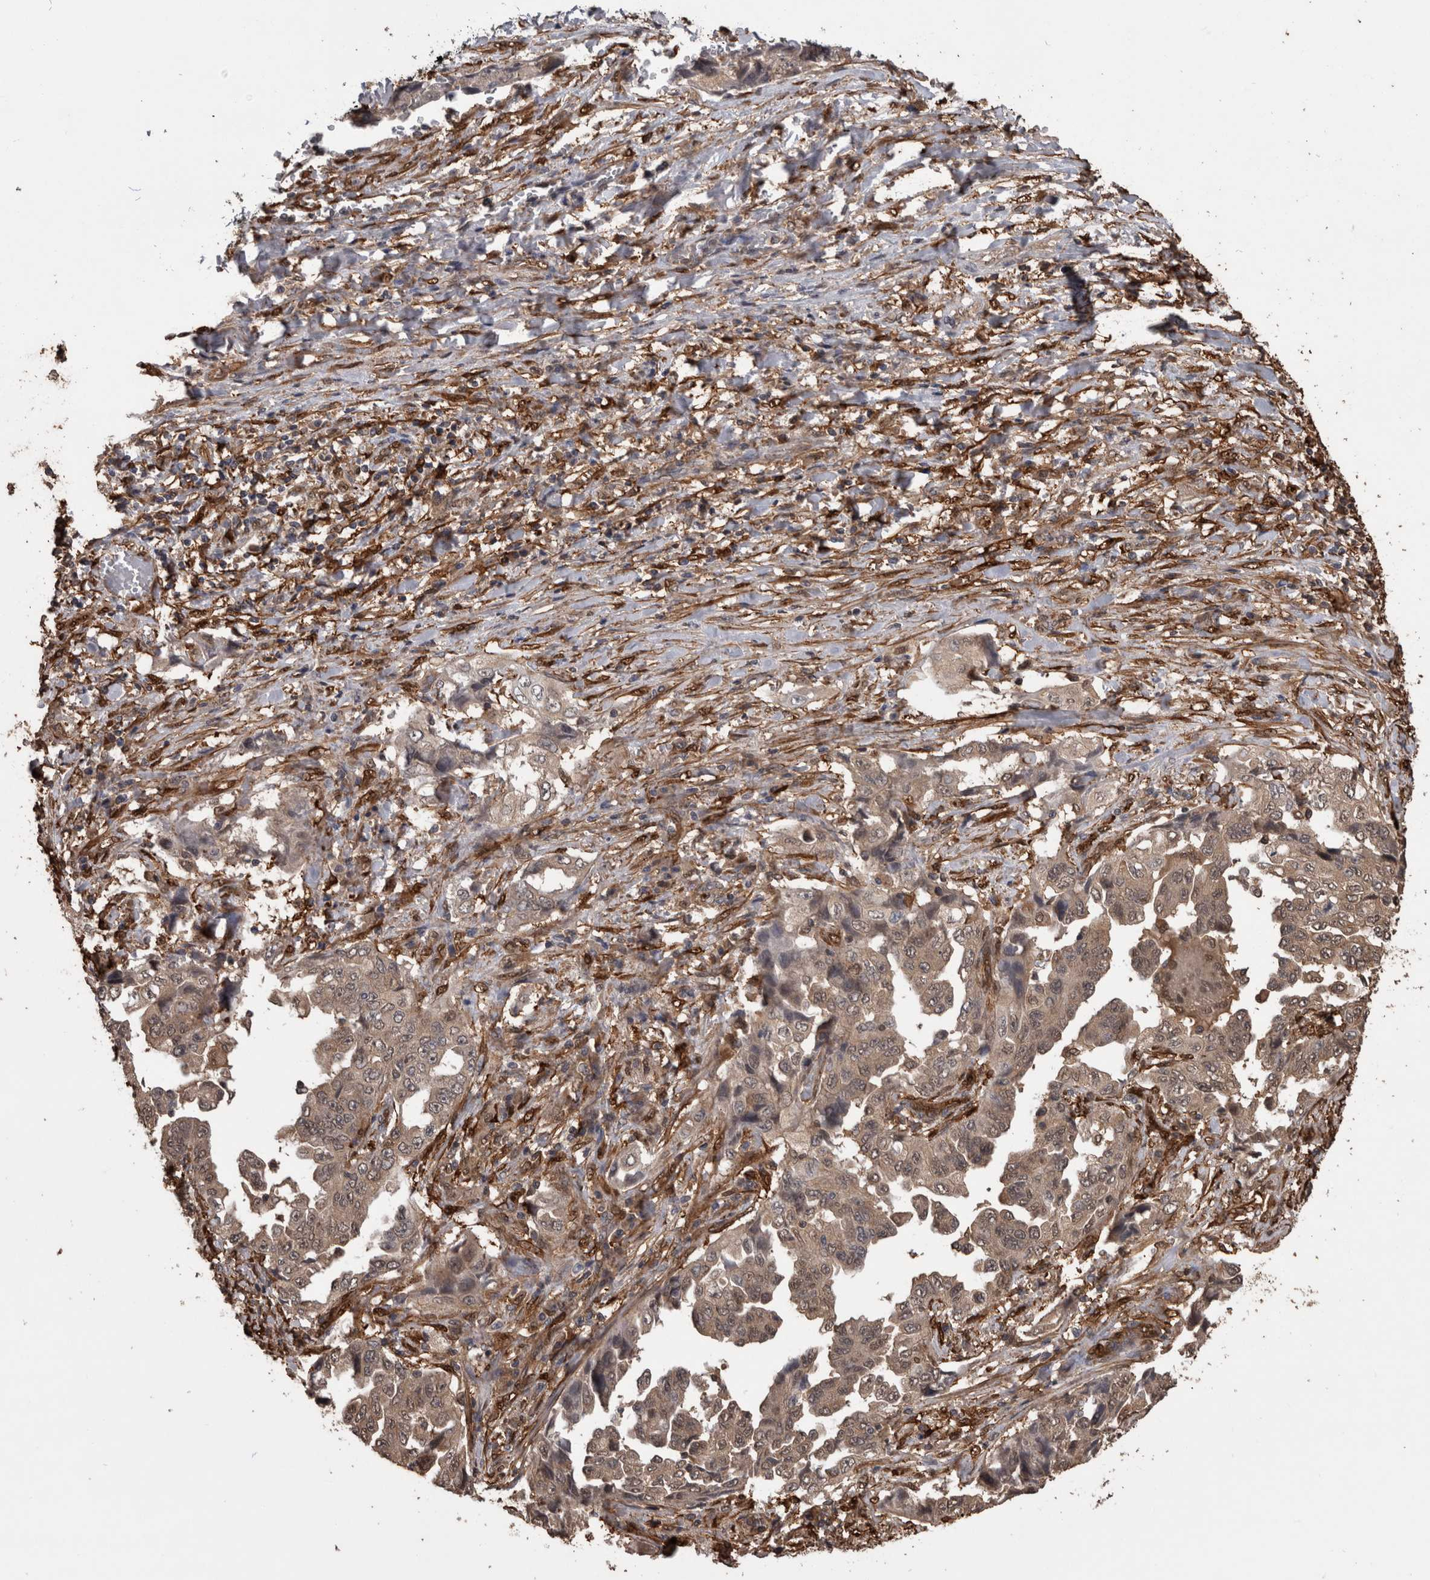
{"staining": {"intensity": "weak", "quantity": ">75%", "location": "cytoplasmic/membranous,nuclear"}, "tissue": "lung cancer", "cell_type": "Tumor cells", "image_type": "cancer", "snomed": [{"axis": "morphology", "description": "Adenocarcinoma, NOS"}, {"axis": "topography", "description": "Lung"}], "caption": "A high-resolution micrograph shows immunohistochemistry (IHC) staining of adenocarcinoma (lung), which displays weak cytoplasmic/membranous and nuclear staining in about >75% of tumor cells.", "gene": "LXN", "patient": {"sex": "female", "age": 51}}